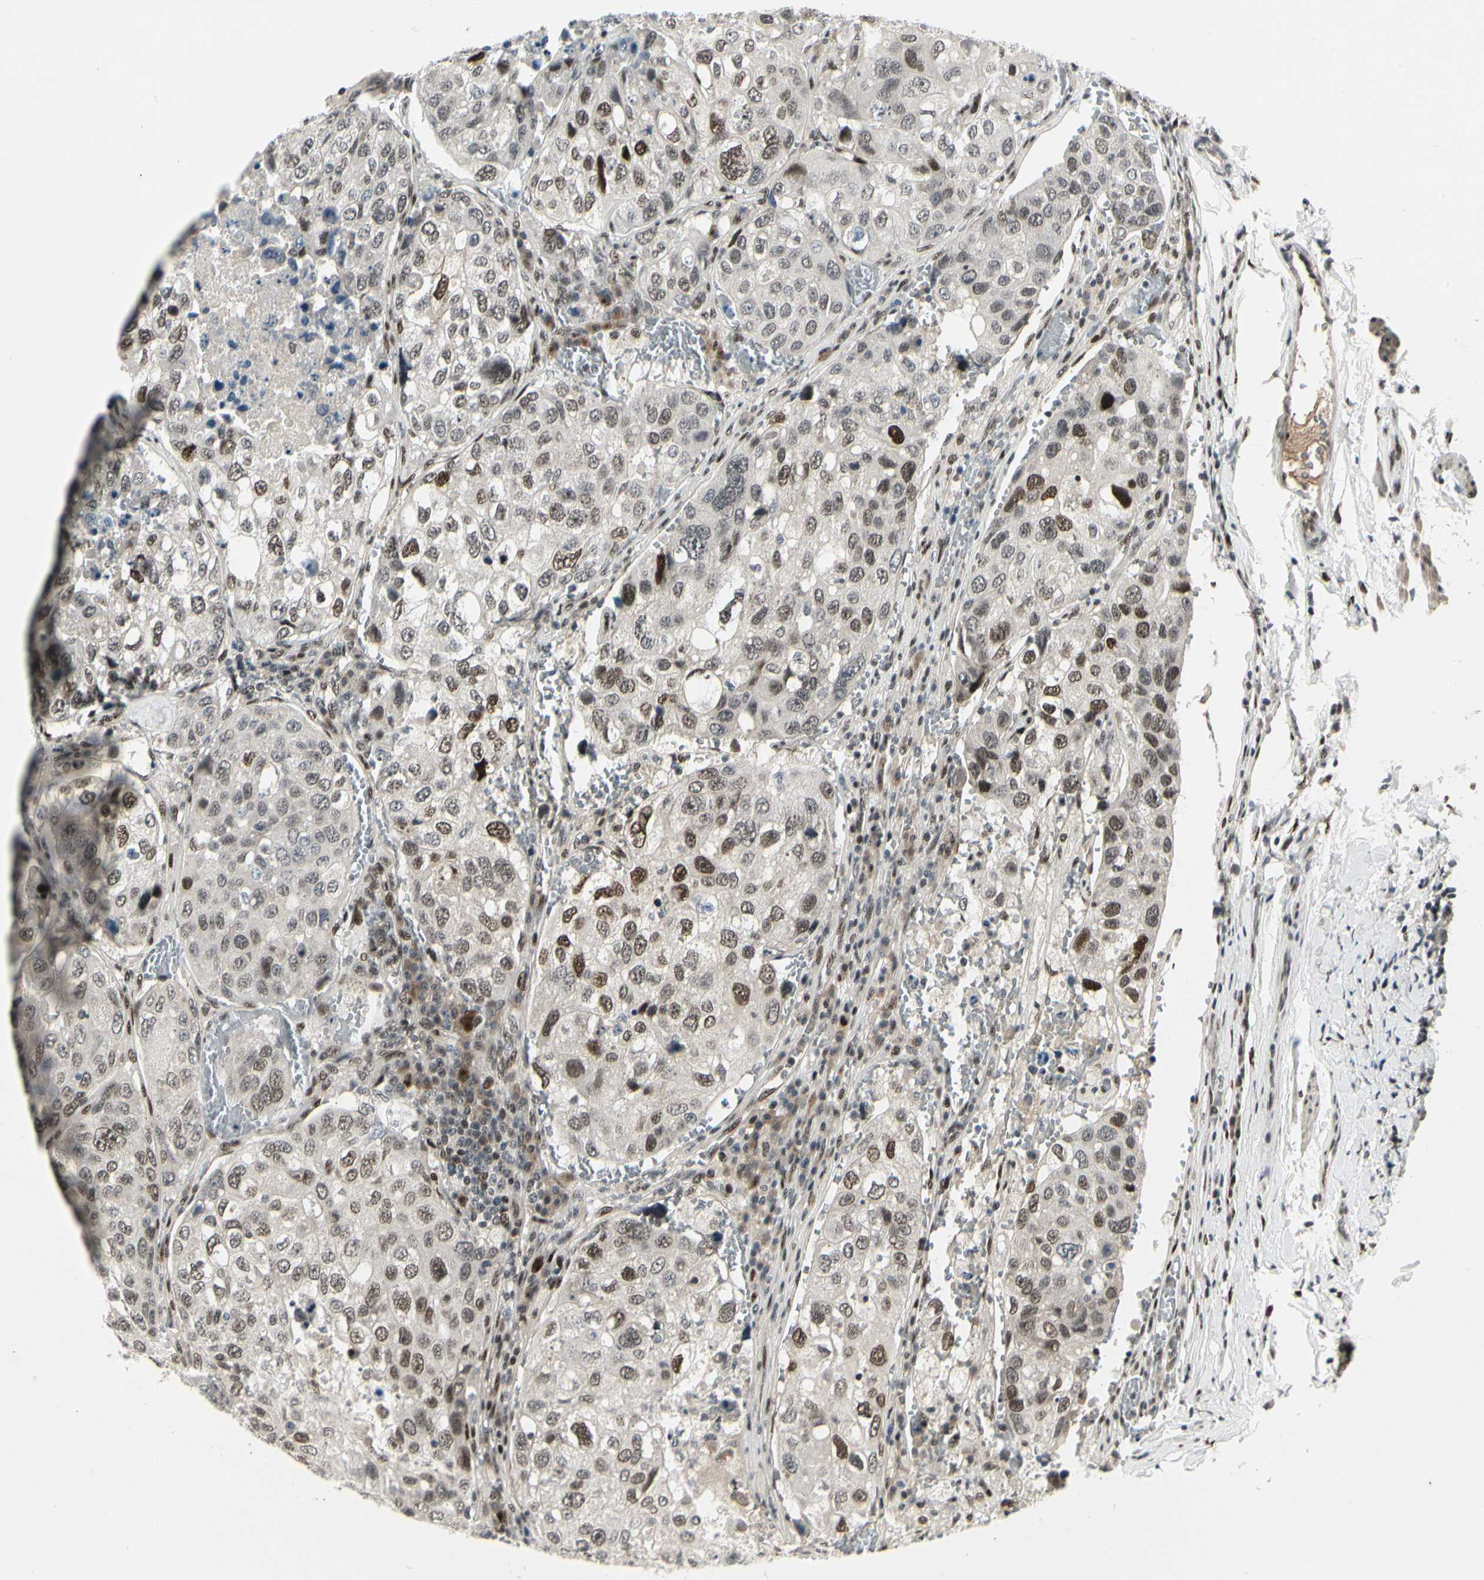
{"staining": {"intensity": "strong", "quantity": "25%-75%", "location": "nuclear"}, "tissue": "urothelial cancer", "cell_type": "Tumor cells", "image_type": "cancer", "snomed": [{"axis": "morphology", "description": "Urothelial carcinoma, High grade"}, {"axis": "topography", "description": "Lymph node"}, {"axis": "topography", "description": "Urinary bladder"}], "caption": "The micrograph displays a brown stain indicating the presence of a protein in the nuclear of tumor cells in high-grade urothelial carcinoma.", "gene": "FOXJ2", "patient": {"sex": "male", "age": 51}}